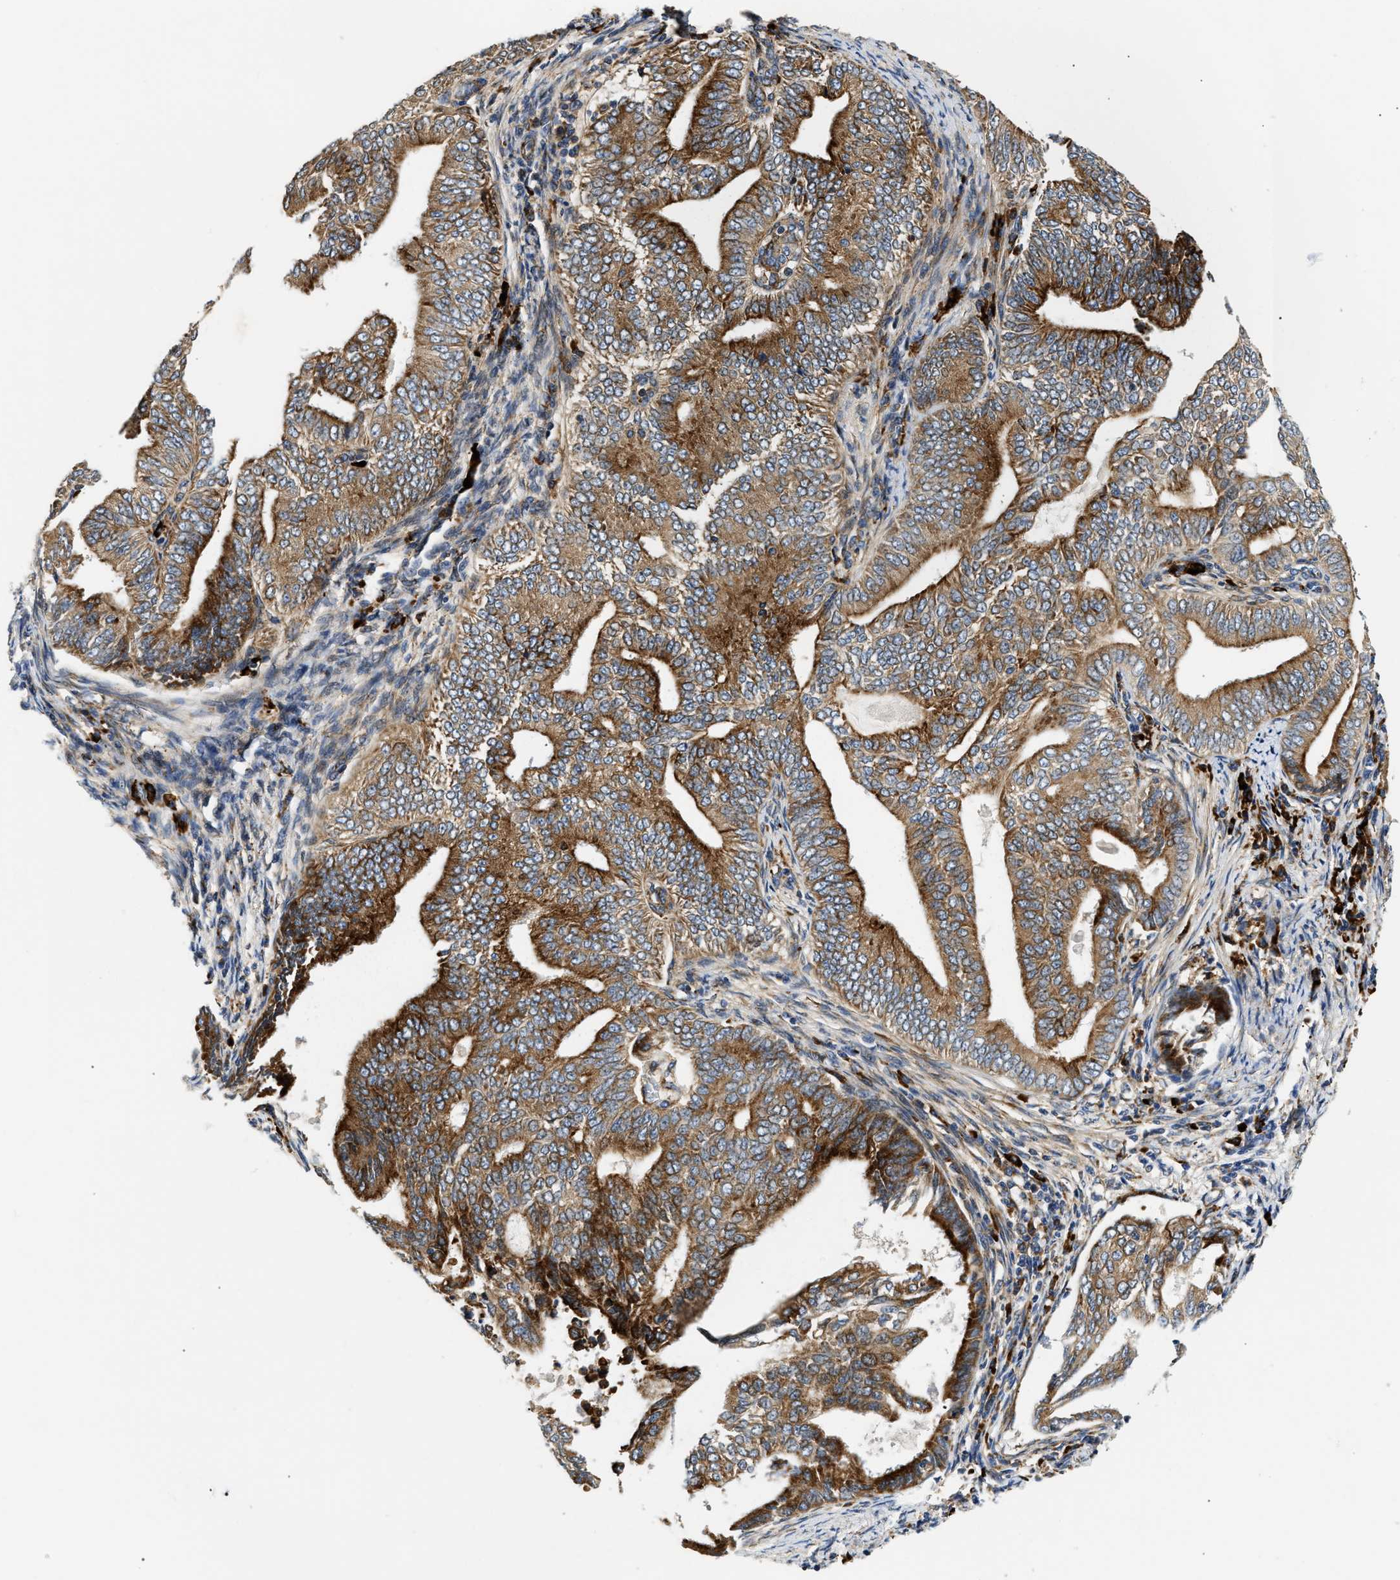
{"staining": {"intensity": "strong", "quantity": ">75%", "location": "cytoplasmic/membranous"}, "tissue": "endometrial cancer", "cell_type": "Tumor cells", "image_type": "cancer", "snomed": [{"axis": "morphology", "description": "Adenocarcinoma, NOS"}, {"axis": "topography", "description": "Endometrium"}], "caption": "Immunohistochemical staining of endometrial cancer (adenocarcinoma) shows high levels of strong cytoplasmic/membranous protein staining in approximately >75% of tumor cells.", "gene": "AMZ1", "patient": {"sex": "female", "age": 58}}